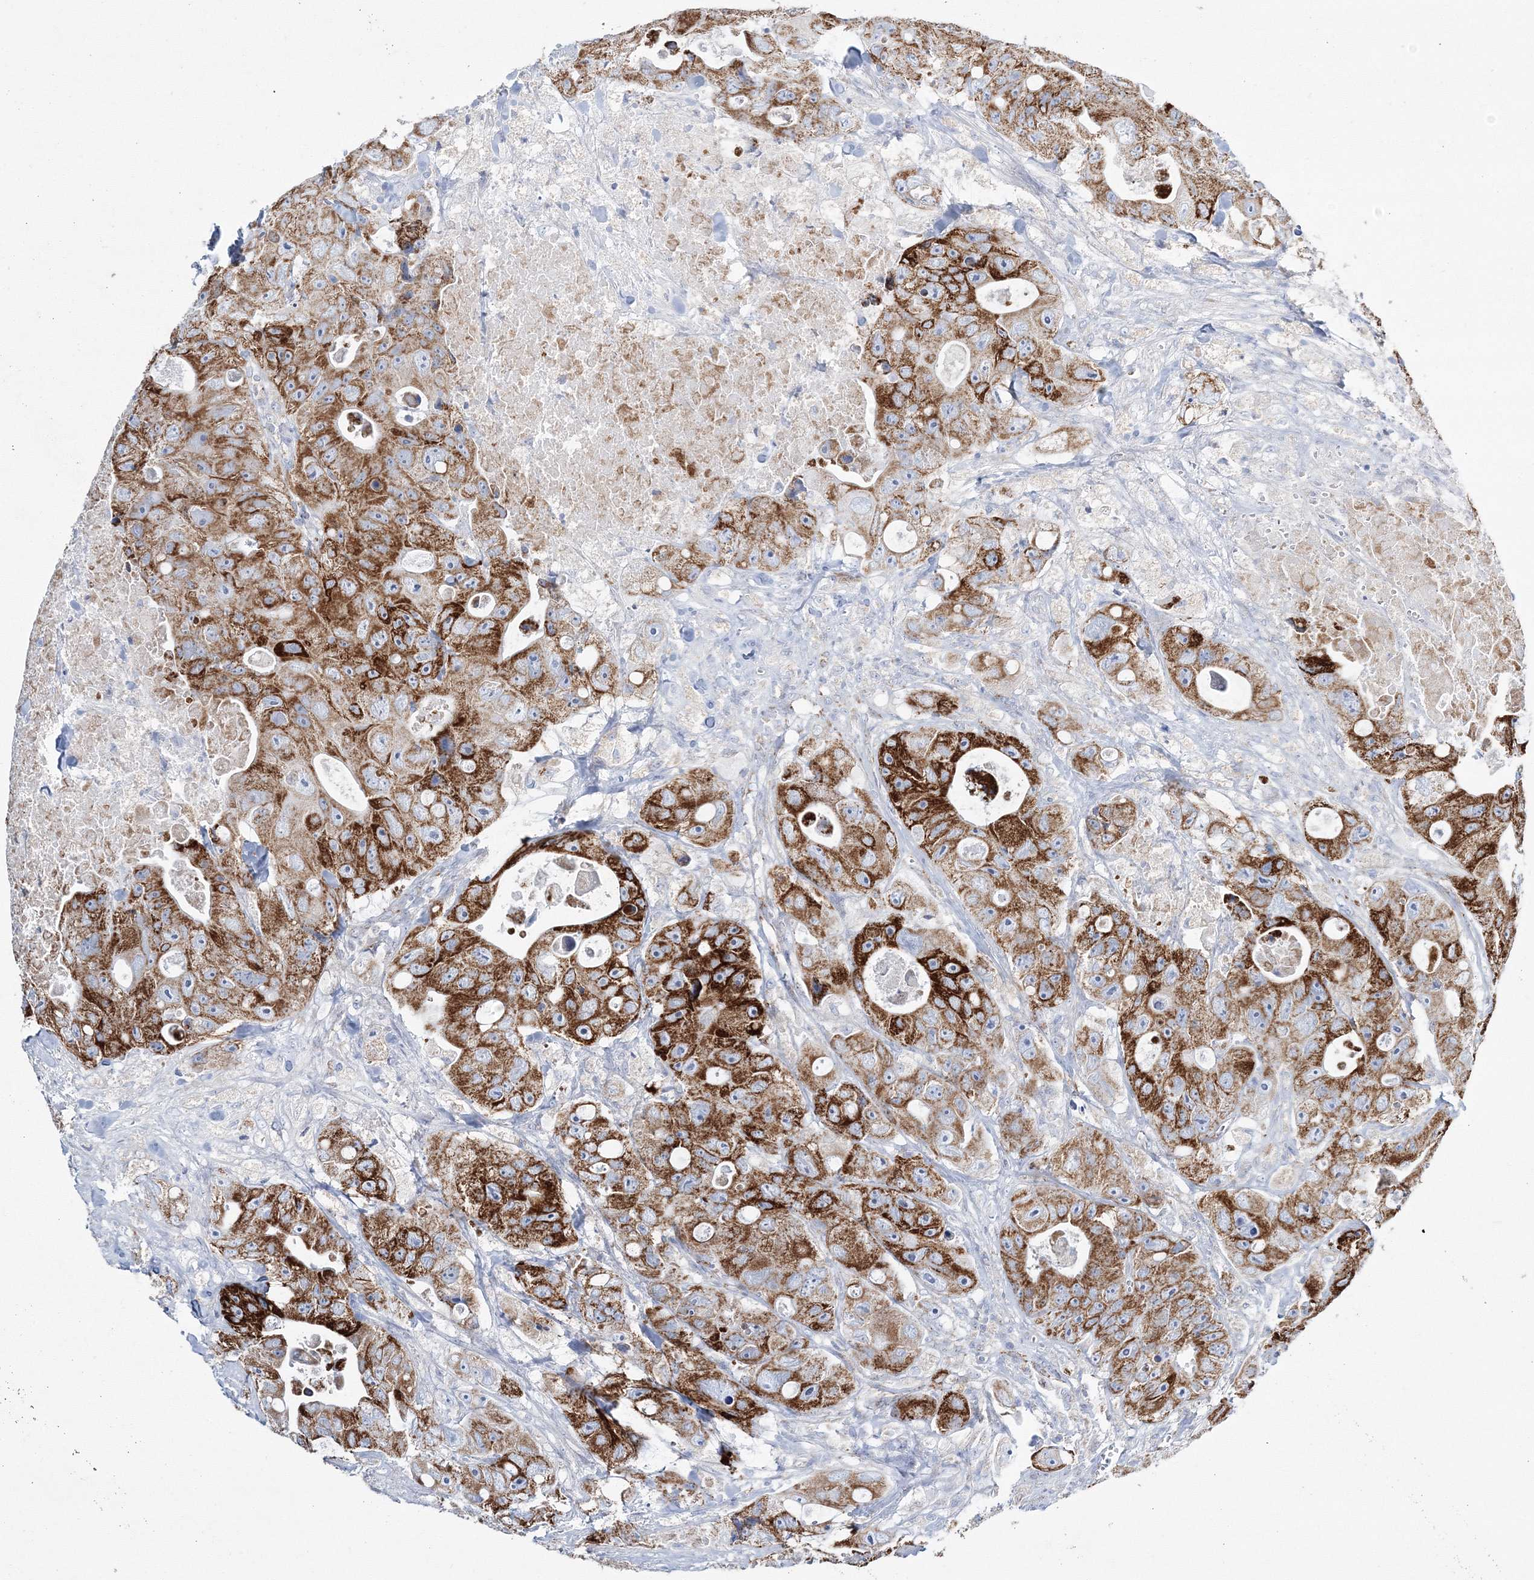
{"staining": {"intensity": "strong", "quantity": ">75%", "location": "cytoplasmic/membranous"}, "tissue": "colorectal cancer", "cell_type": "Tumor cells", "image_type": "cancer", "snomed": [{"axis": "morphology", "description": "Adenocarcinoma, NOS"}, {"axis": "topography", "description": "Colon"}], "caption": "IHC of colorectal cancer (adenocarcinoma) shows high levels of strong cytoplasmic/membranous expression in approximately >75% of tumor cells.", "gene": "HIBCH", "patient": {"sex": "female", "age": 46}}